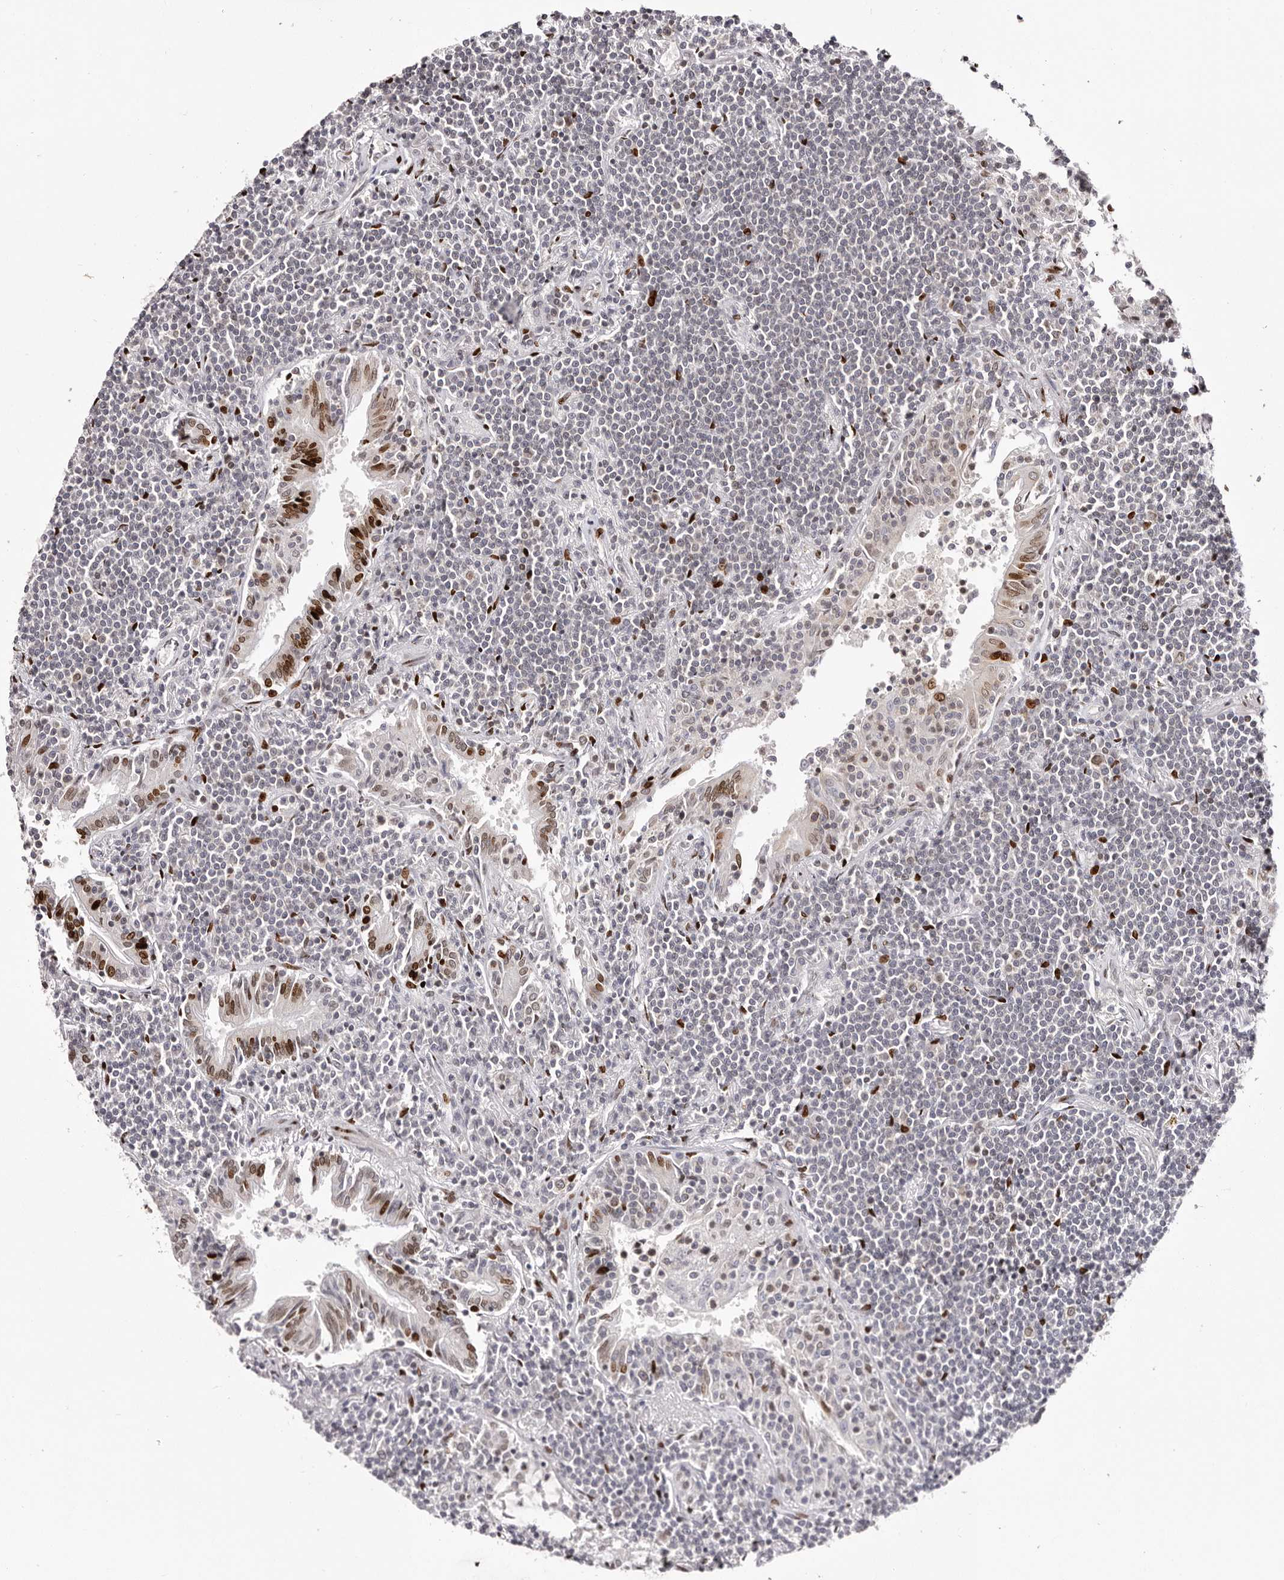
{"staining": {"intensity": "negative", "quantity": "none", "location": "none"}, "tissue": "lymphoma", "cell_type": "Tumor cells", "image_type": "cancer", "snomed": [{"axis": "morphology", "description": "Malignant lymphoma, non-Hodgkin's type, Low grade"}, {"axis": "topography", "description": "Lung"}], "caption": "Tumor cells are negative for protein expression in human low-grade malignant lymphoma, non-Hodgkin's type.", "gene": "NUP153", "patient": {"sex": "female", "age": 71}}